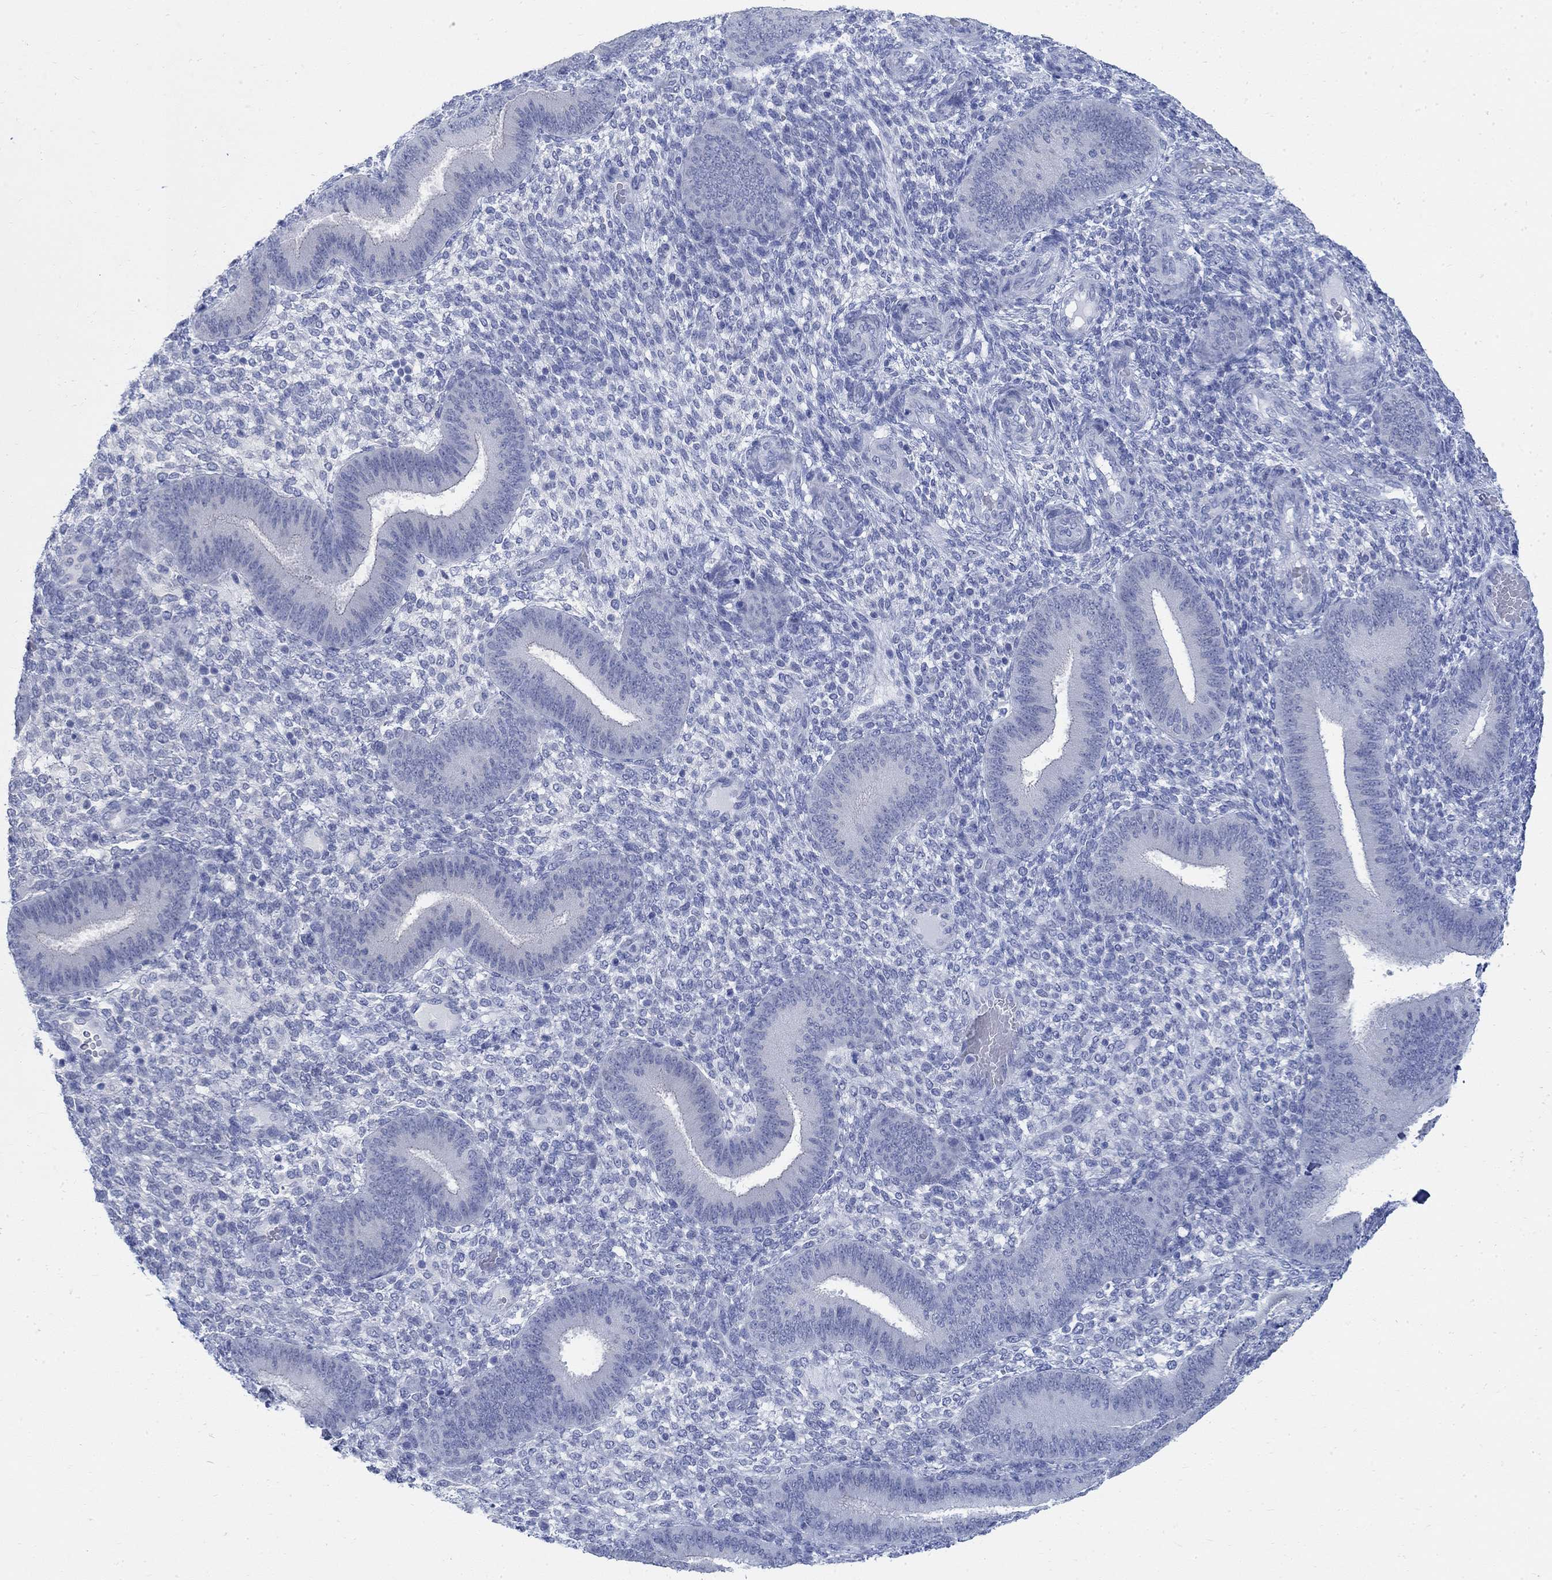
{"staining": {"intensity": "negative", "quantity": "none", "location": "none"}, "tissue": "endometrium", "cell_type": "Cells in endometrial stroma", "image_type": "normal", "snomed": [{"axis": "morphology", "description": "Normal tissue, NOS"}, {"axis": "topography", "description": "Endometrium"}], "caption": "The photomicrograph displays no significant expression in cells in endometrial stroma of endometrium. The staining was performed using DAB (3,3'-diaminobenzidine) to visualize the protein expression in brown, while the nuclei were stained in blue with hematoxylin (Magnification: 20x).", "gene": "CAMK2N1", "patient": {"sex": "female", "age": 39}}